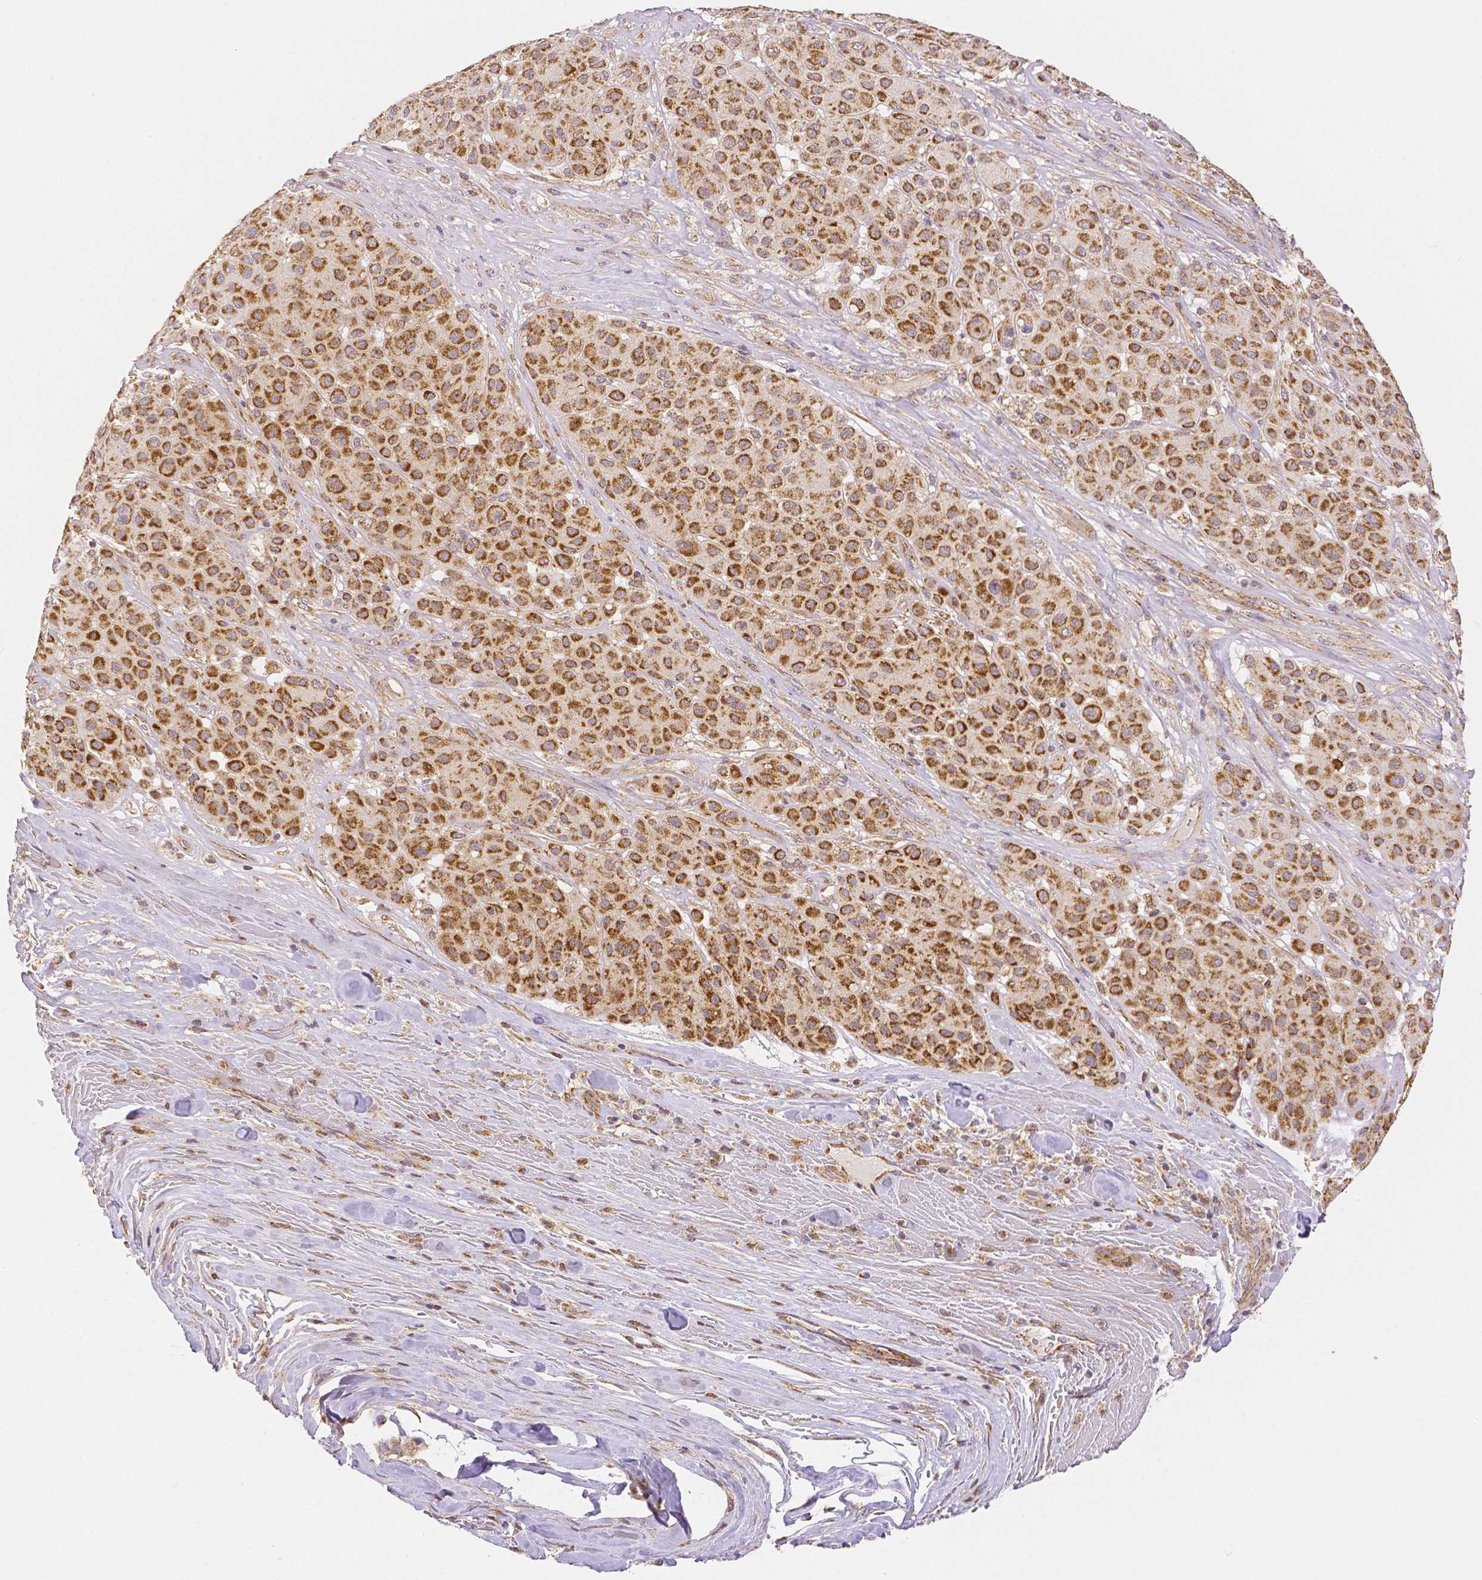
{"staining": {"intensity": "strong", "quantity": ">75%", "location": "cytoplasmic/membranous"}, "tissue": "melanoma", "cell_type": "Tumor cells", "image_type": "cancer", "snomed": [{"axis": "morphology", "description": "Malignant melanoma, Metastatic site"}, {"axis": "topography", "description": "Smooth muscle"}], "caption": "The histopathology image reveals staining of melanoma, revealing strong cytoplasmic/membranous protein expression (brown color) within tumor cells.", "gene": "RHOT1", "patient": {"sex": "male", "age": 41}}